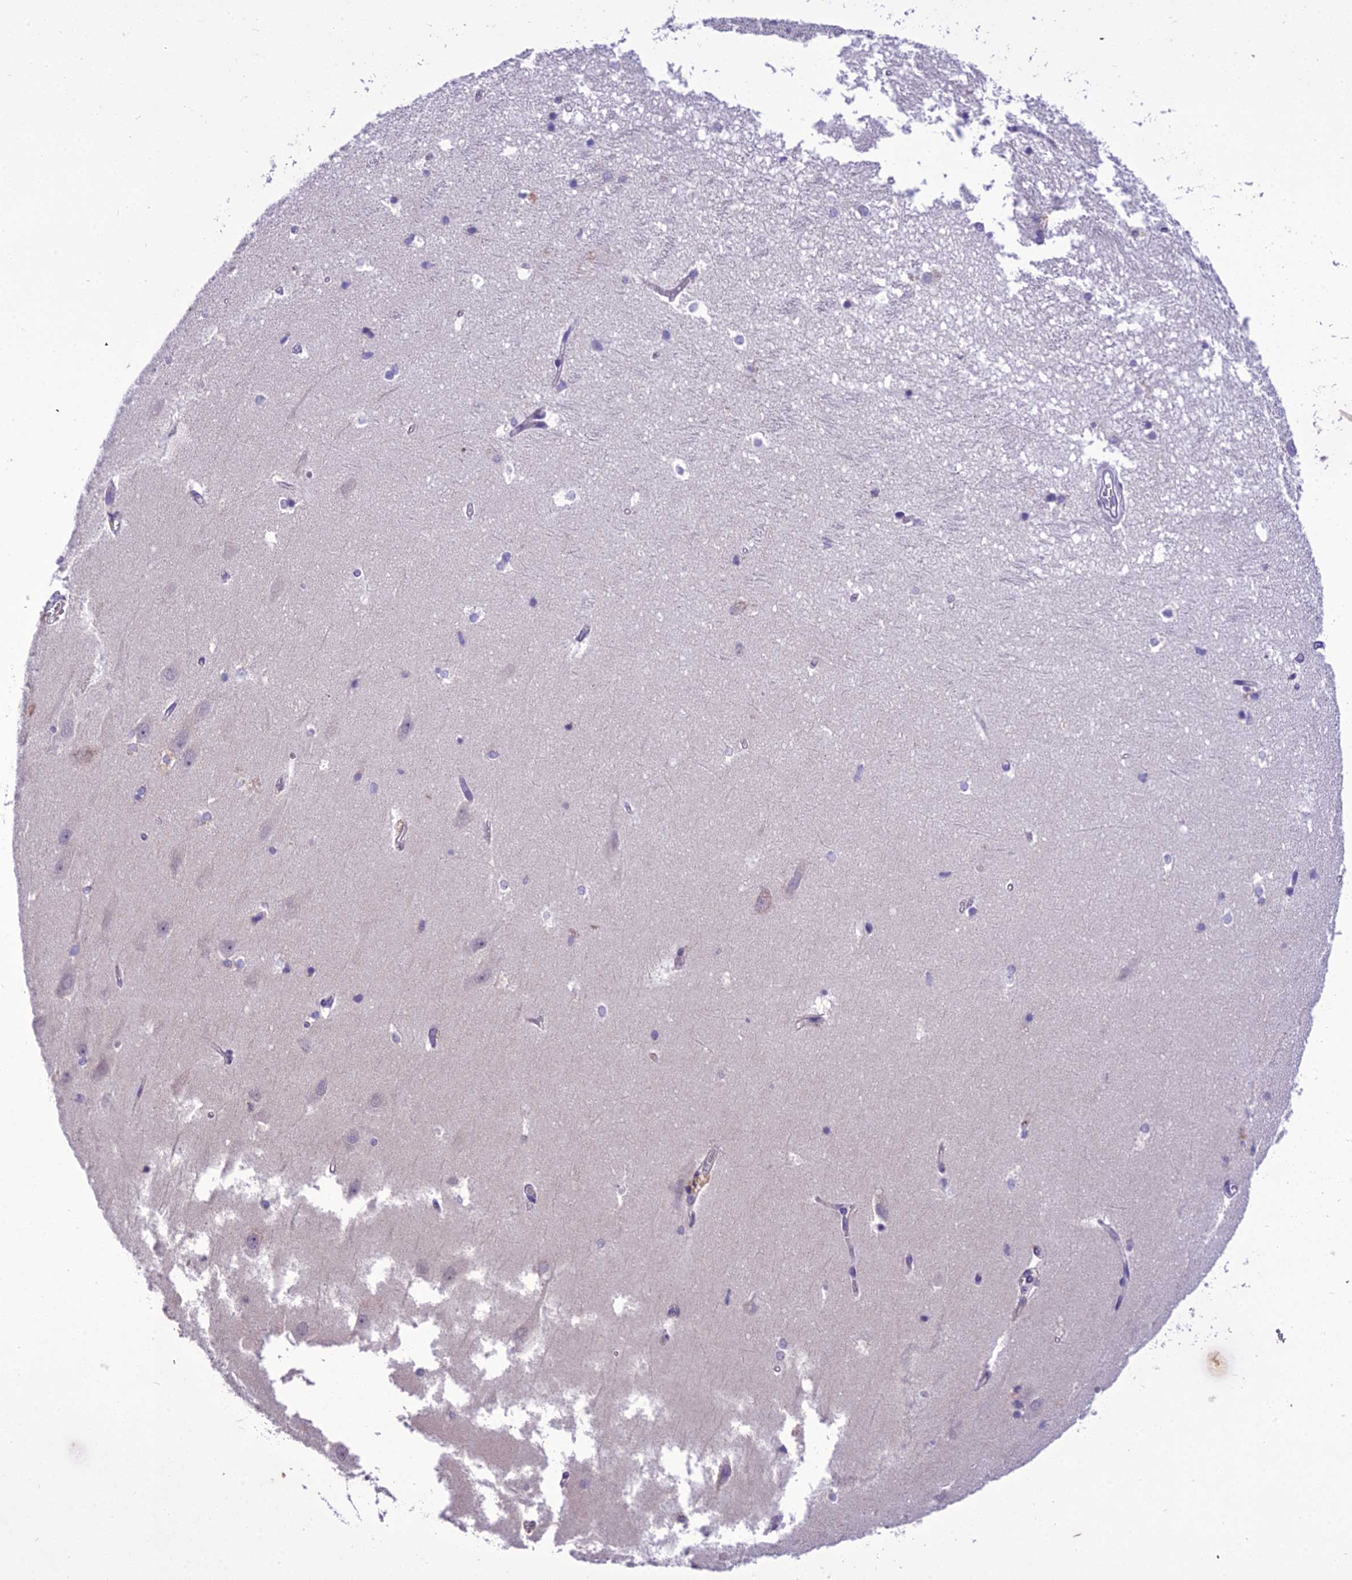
{"staining": {"intensity": "negative", "quantity": "none", "location": "none"}, "tissue": "hippocampus", "cell_type": "Glial cells", "image_type": "normal", "snomed": [{"axis": "morphology", "description": "Normal tissue, NOS"}, {"axis": "topography", "description": "Hippocampus"}], "caption": "This histopathology image is of unremarkable hippocampus stained with immunohistochemistry to label a protein in brown with the nuclei are counter-stained blue. There is no positivity in glial cells.", "gene": "SCRT1", "patient": {"sex": "male", "age": 45}}